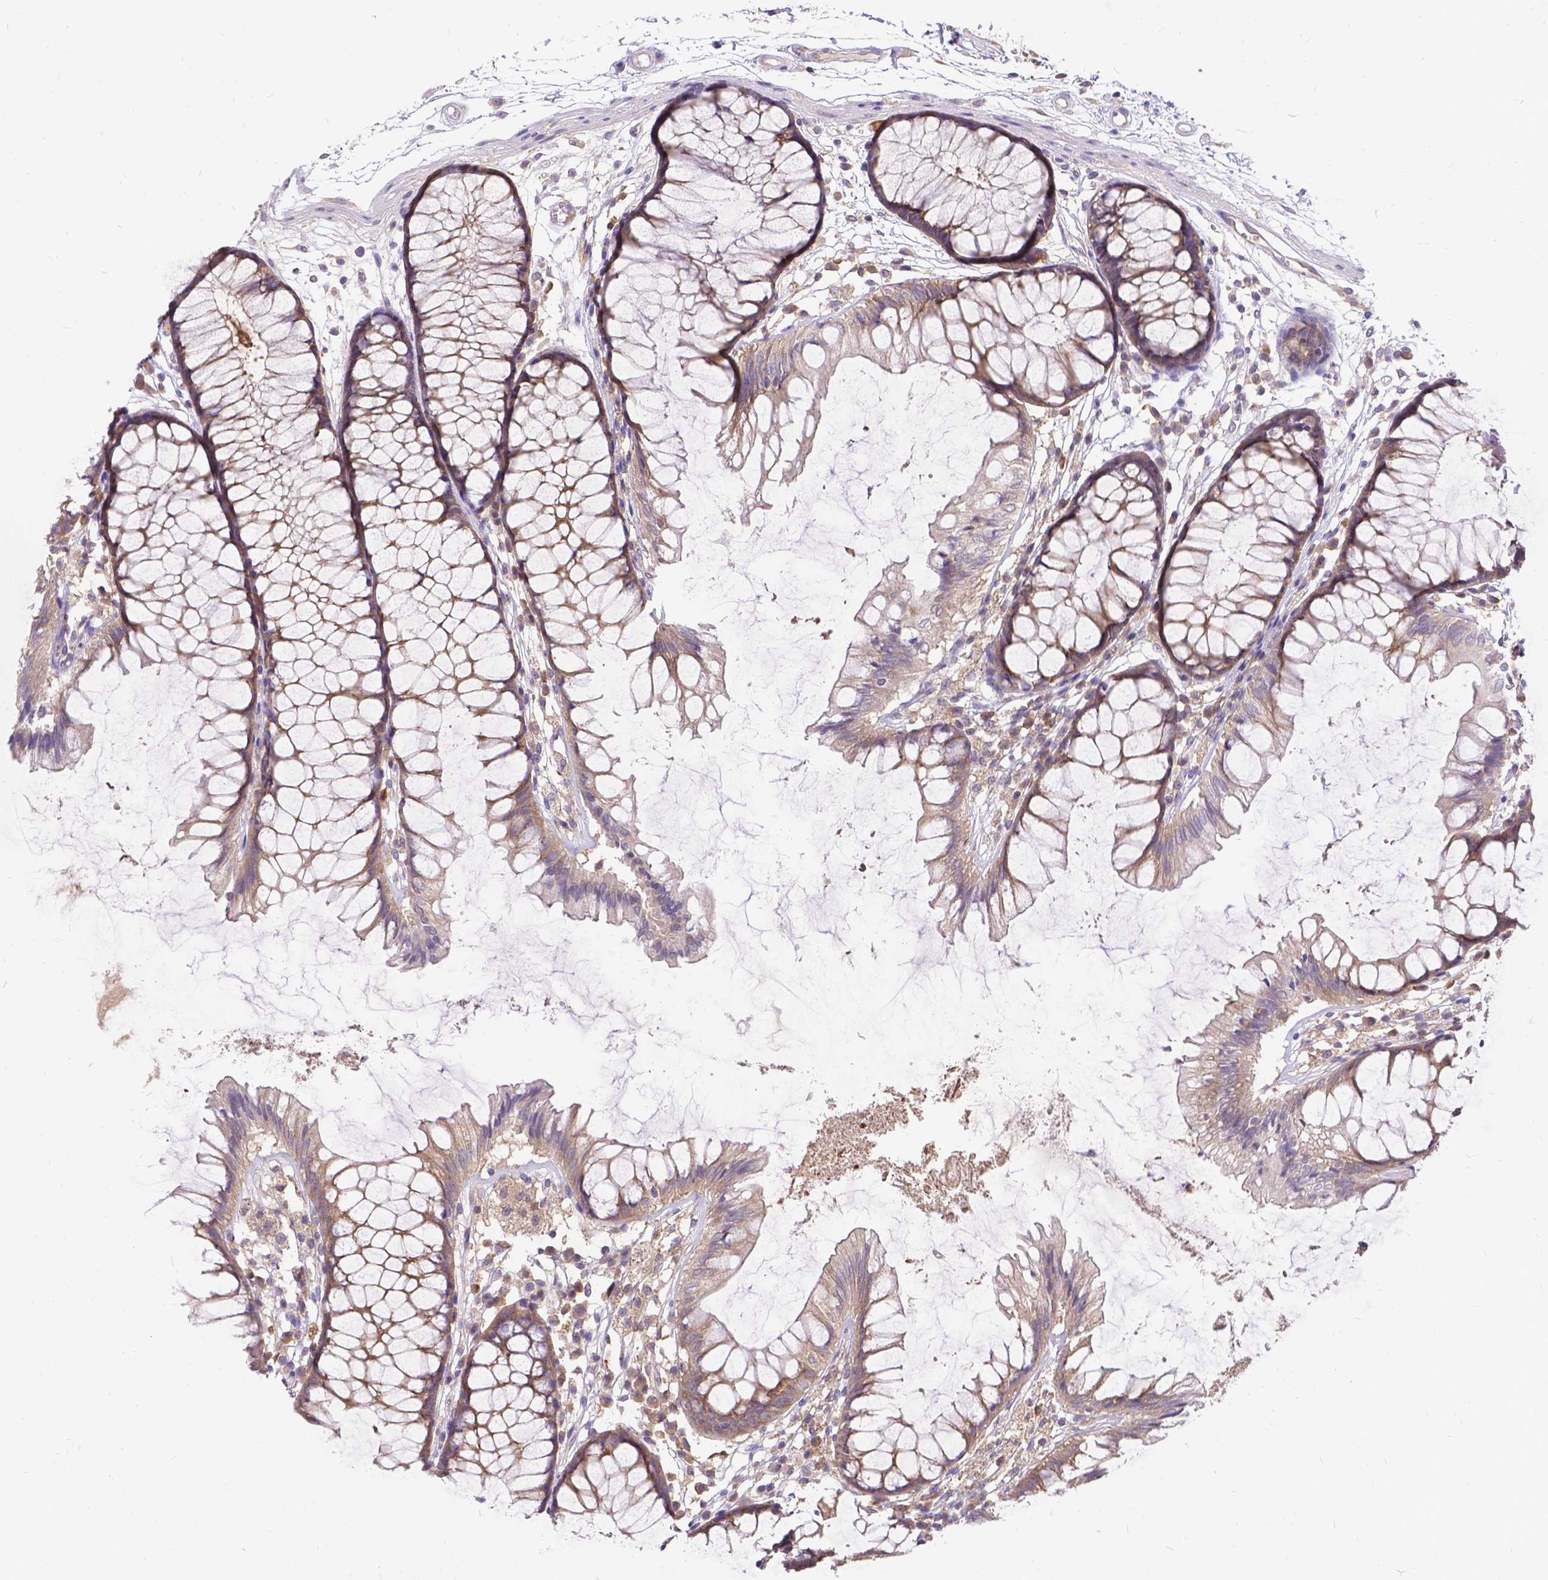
{"staining": {"intensity": "negative", "quantity": "none", "location": "none"}, "tissue": "colon", "cell_type": "Endothelial cells", "image_type": "normal", "snomed": [{"axis": "morphology", "description": "Normal tissue, NOS"}, {"axis": "morphology", "description": "Adenocarcinoma, NOS"}, {"axis": "topography", "description": "Colon"}], "caption": "The immunohistochemistry histopathology image has no significant staining in endothelial cells of colon. (Immunohistochemistry (ihc), brightfield microscopy, high magnification).", "gene": "DENND6A", "patient": {"sex": "male", "age": 65}}